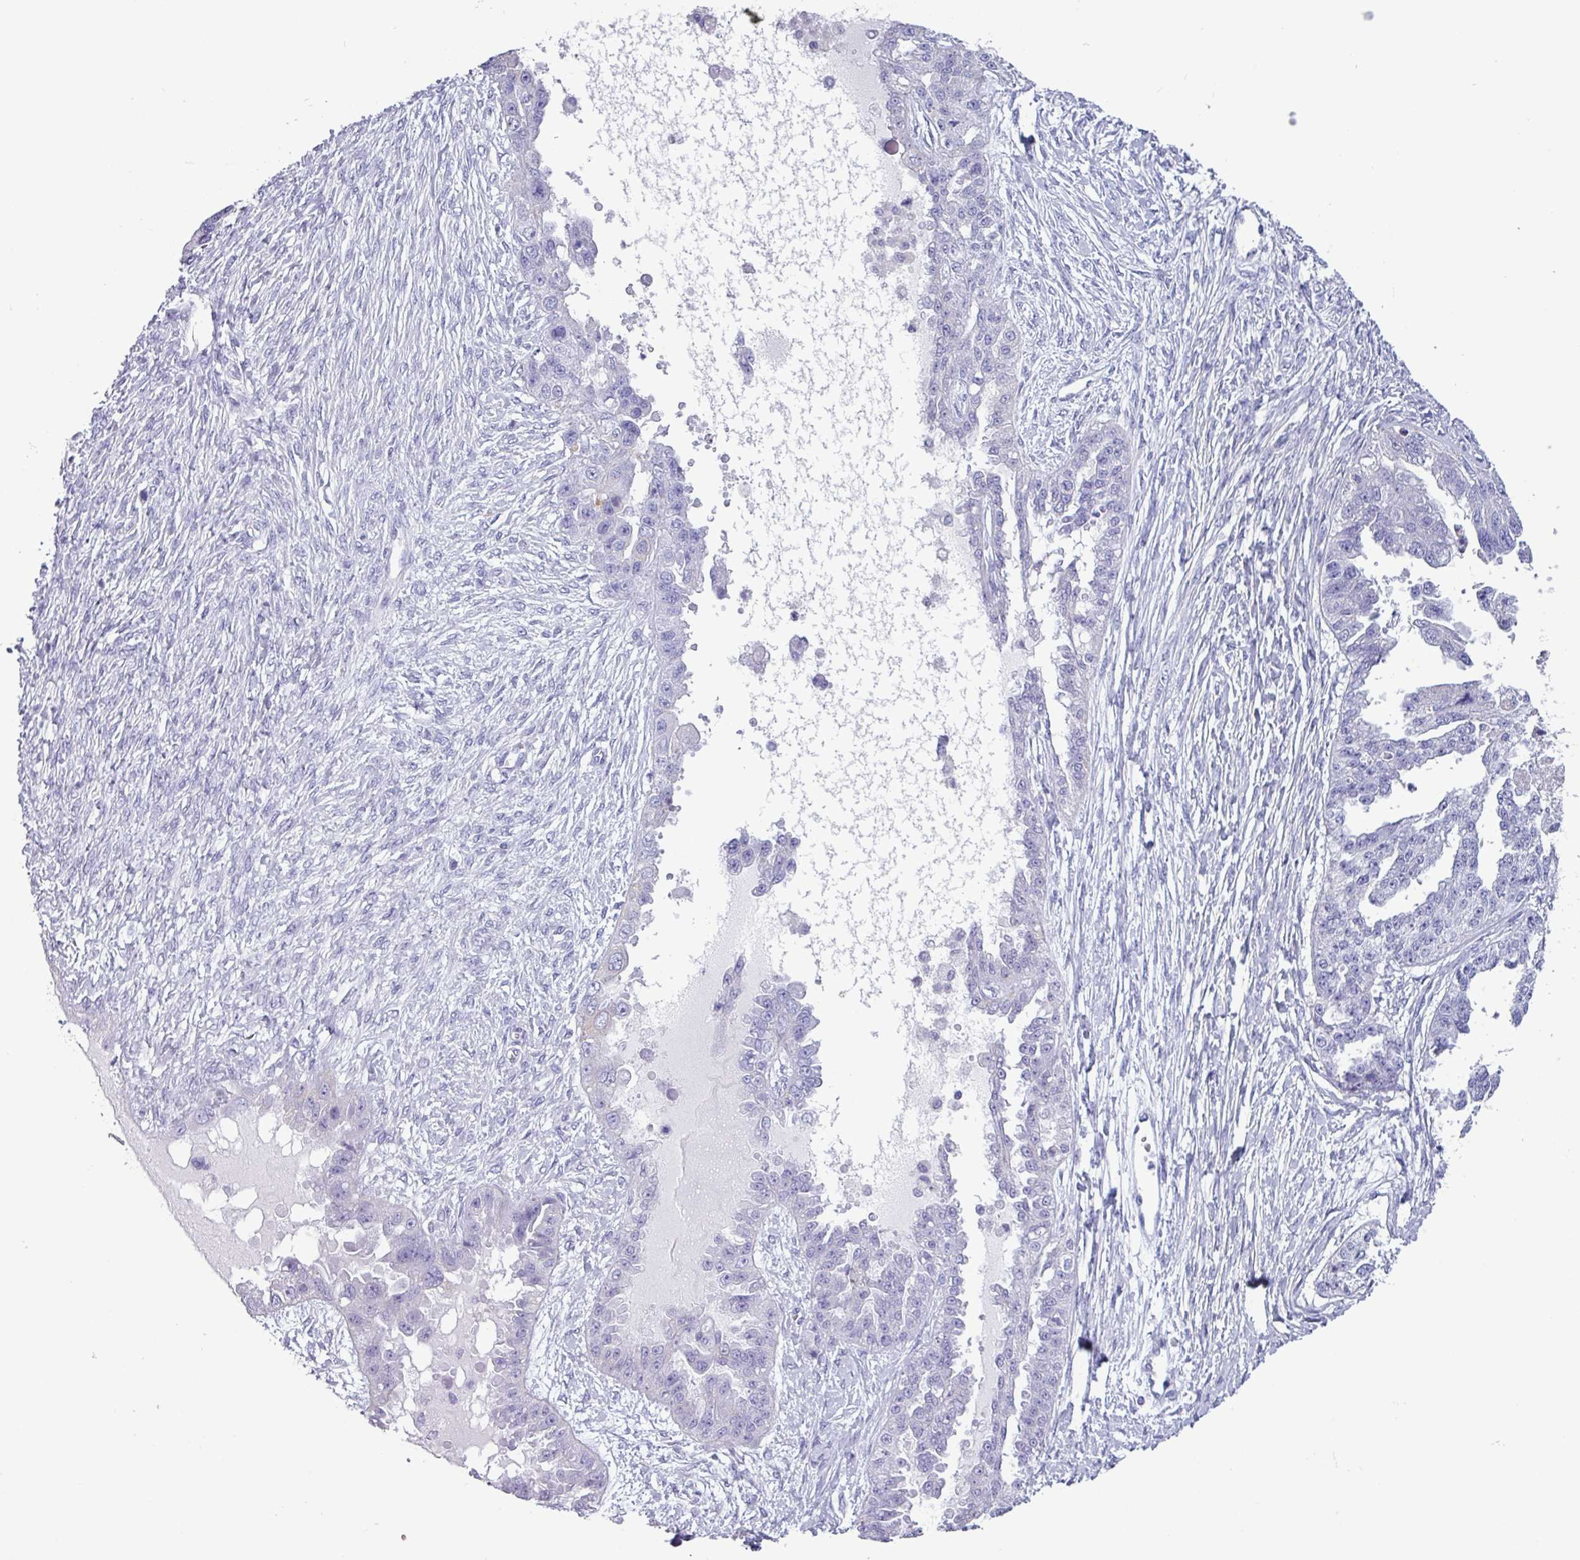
{"staining": {"intensity": "negative", "quantity": "none", "location": "none"}, "tissue": "ovarian cancer", "cell_type": "Tumor cells", "image_type": "cancer", "snomed": [{"axis": "morphology", "description": "Cystadenocarcinoma, serous, NOS"}, {"axis": "topography", "description": "Ovary"}], "caption": "Human ovarian cancer (serous cystadenocarcinoma) stained for a protein using immunohistochemistry (IHC) demonstrates no staining in tumor cells.", "gene": "CAMK1", "patient": {"sex": "female", "age": 58}}